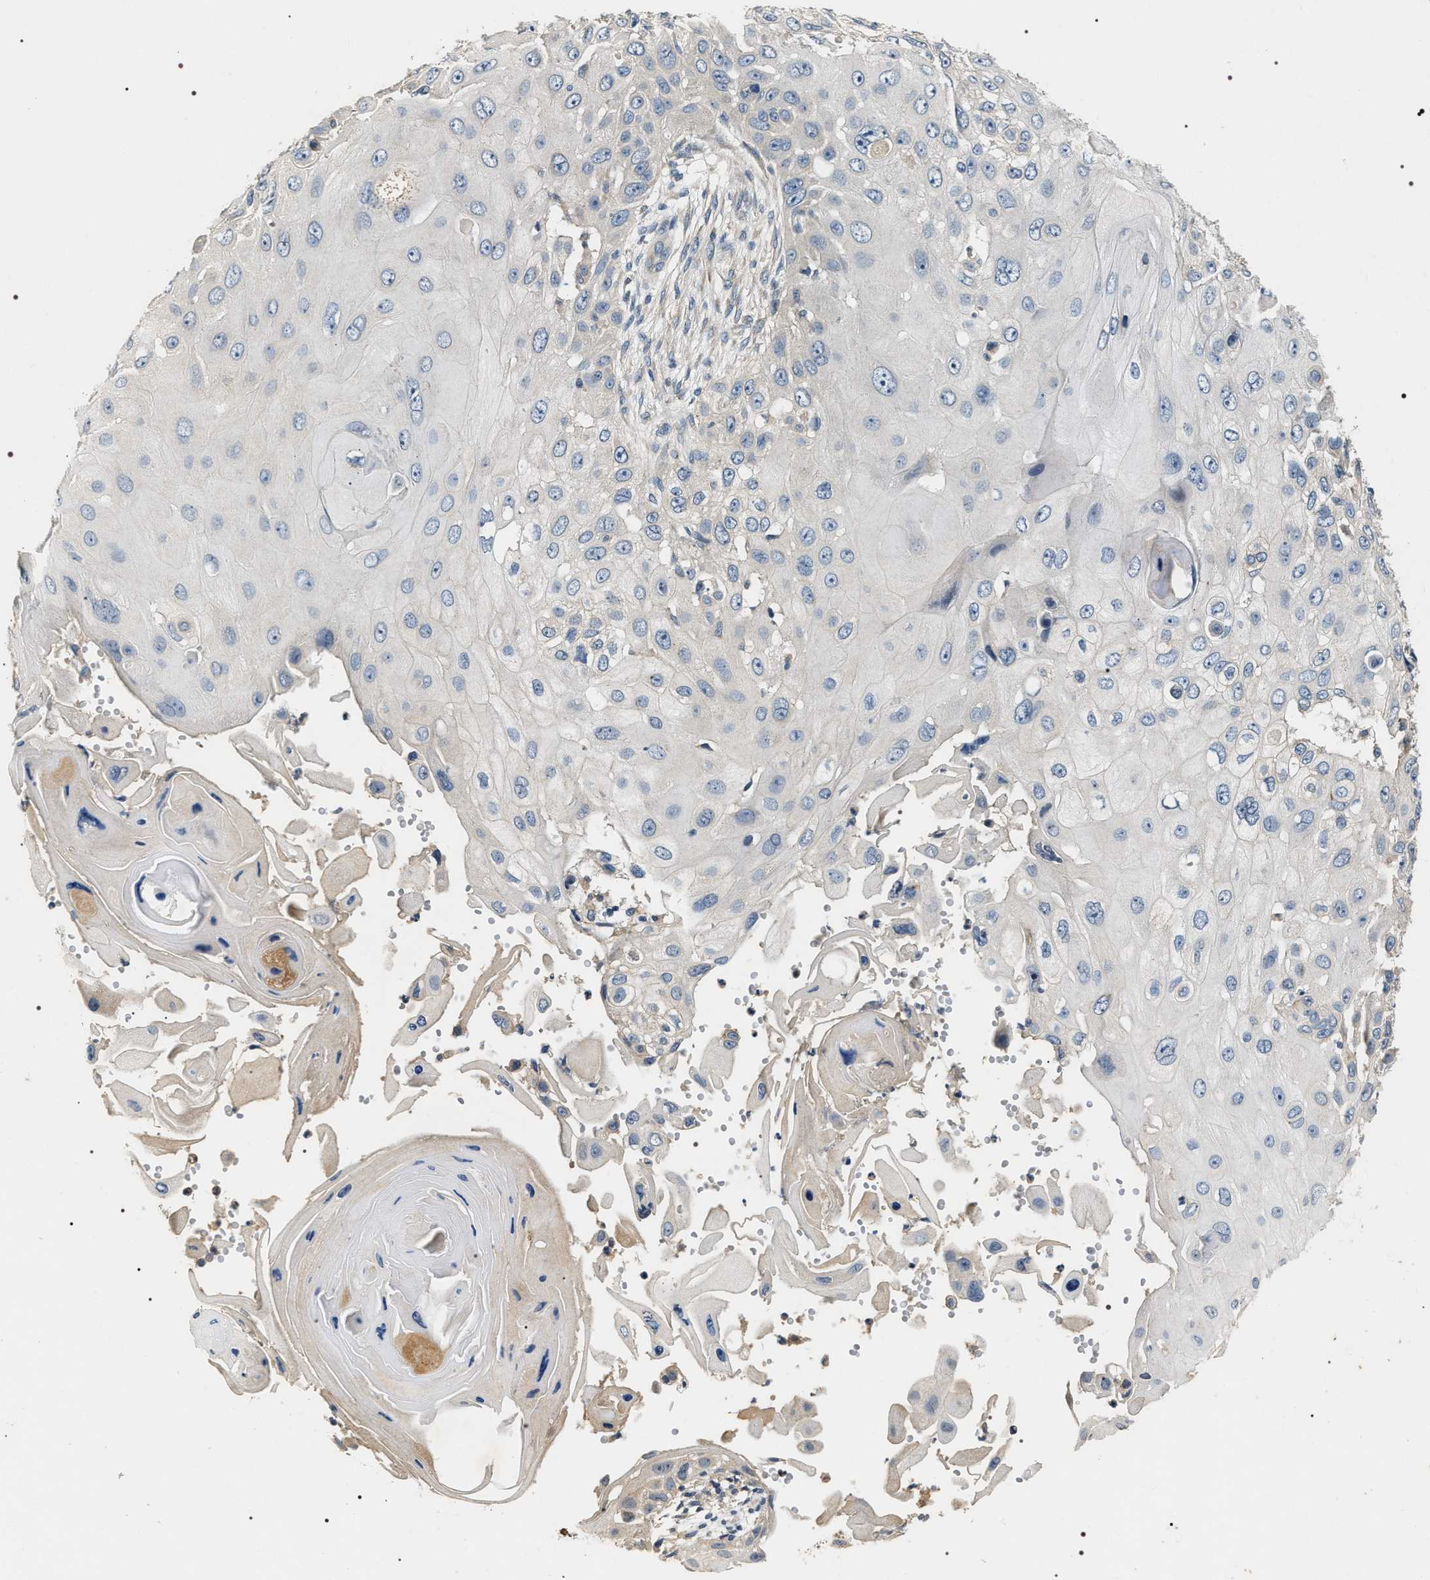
{"staining": {"intensity": "negative", "quantity": "none", "location": "none"}, "tissue": "skin cancer", "cell_type": "Tumor cells", "image_type": "cancer", "snomed": [{"axis": "morphology", "description": "Squamous cell carcinoma, NOS"}, {"axis": "topography", "description": "Skin"}], "caption": "This is an IHC histopathology image of human skin cancer (squamous cell carcinoma). There is no staining in tumor cells.", "gene": "IFT81", "patient": {"sex": "female", "age": 44}}